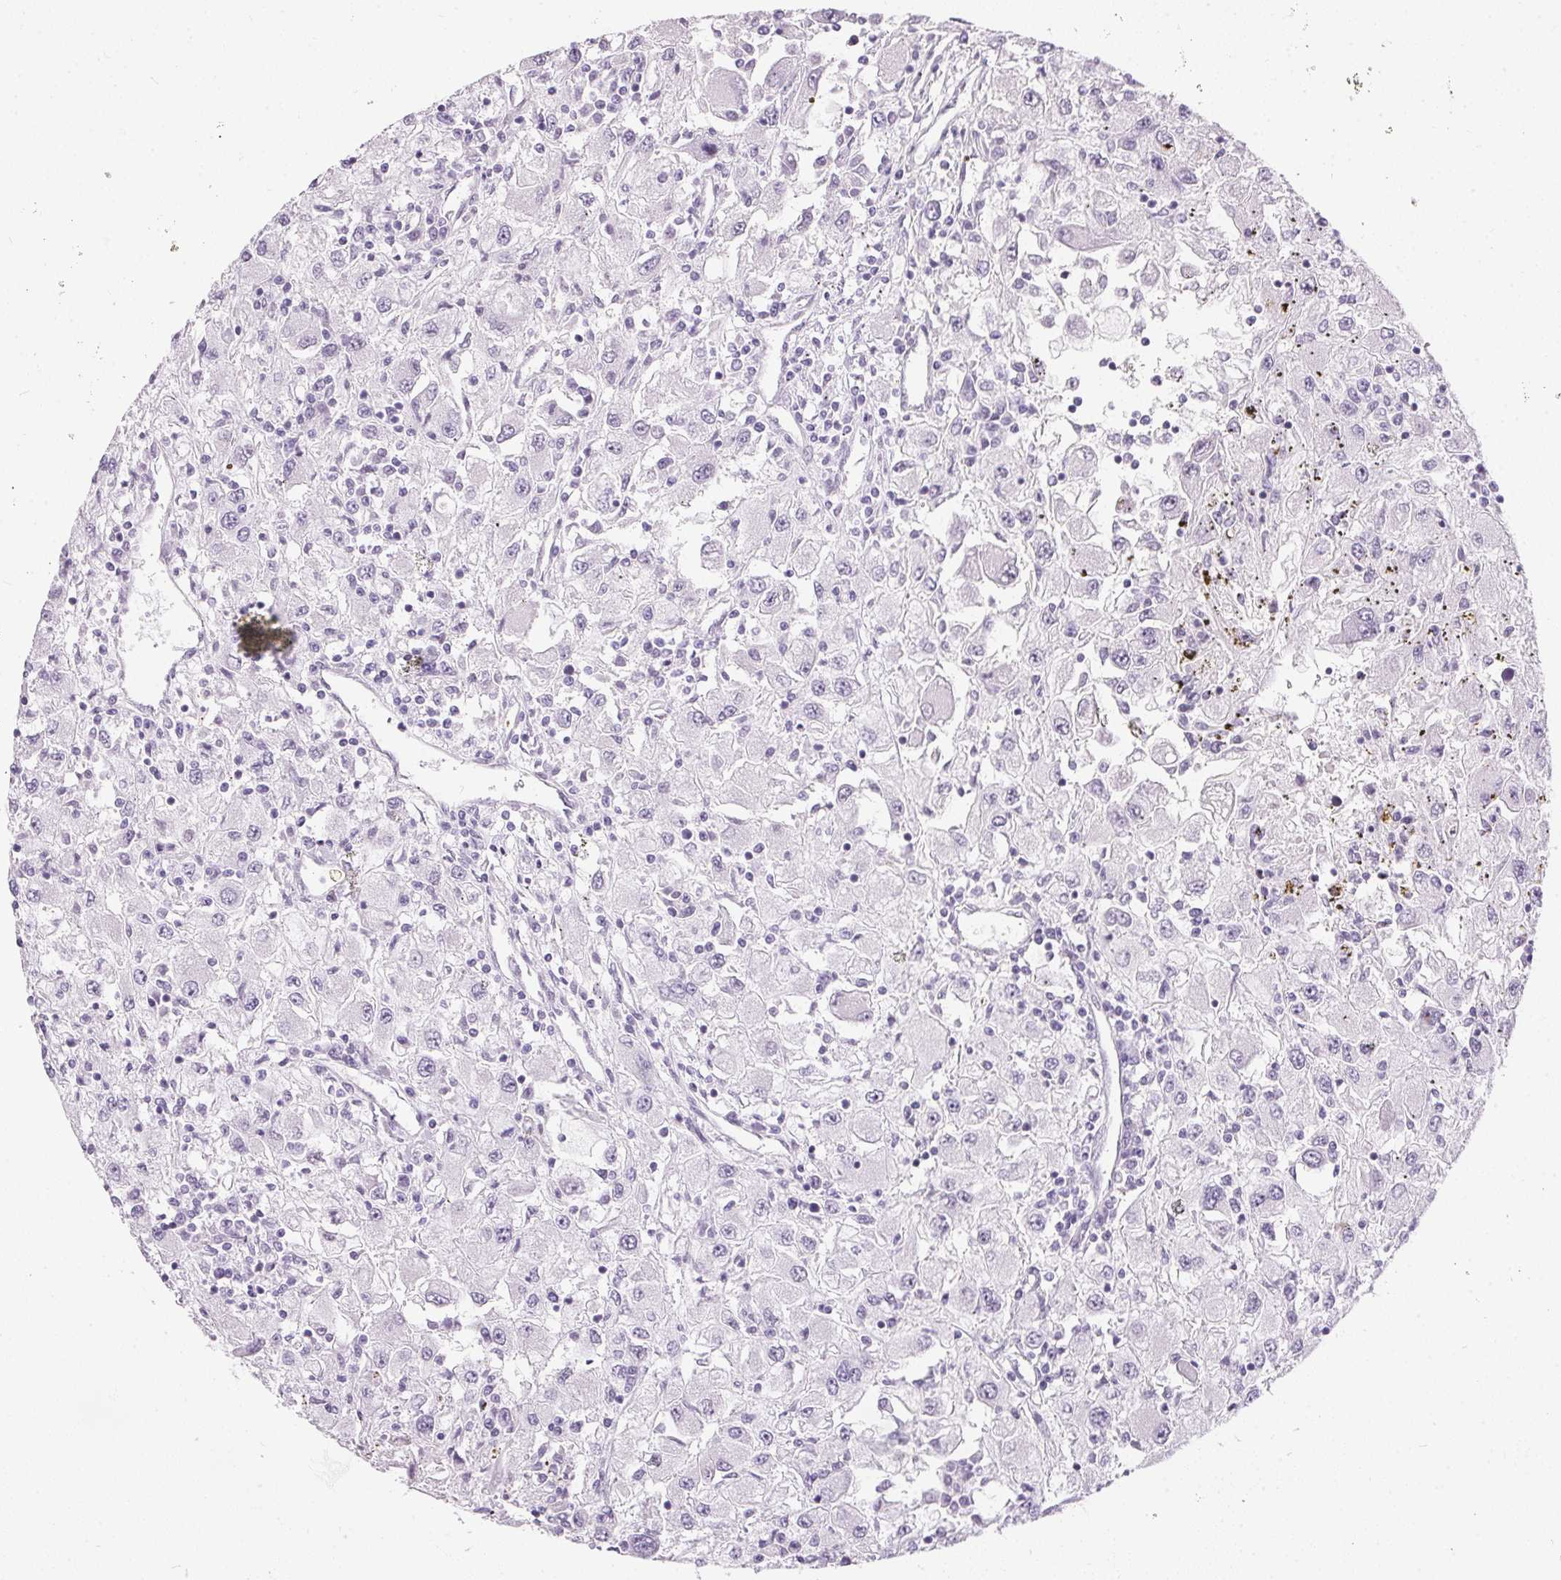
{"staining": {"intensity": "negative", "quantity": "none", "location": "none"}, "tissue": "renal cancer", "cell_type": "Tumor cells", "image_type": "cancer", "snomed": [{"axis": "morphology", "description": "Adenocarcinoma, NOS"}, {"axis": "topography", "description": "Kidney"}], "caption": "Image shows no protein expression in tumor cells of renal cancer tissue.", "gene": "GBP6", "patient": {"sex": "female", "age": 67}}